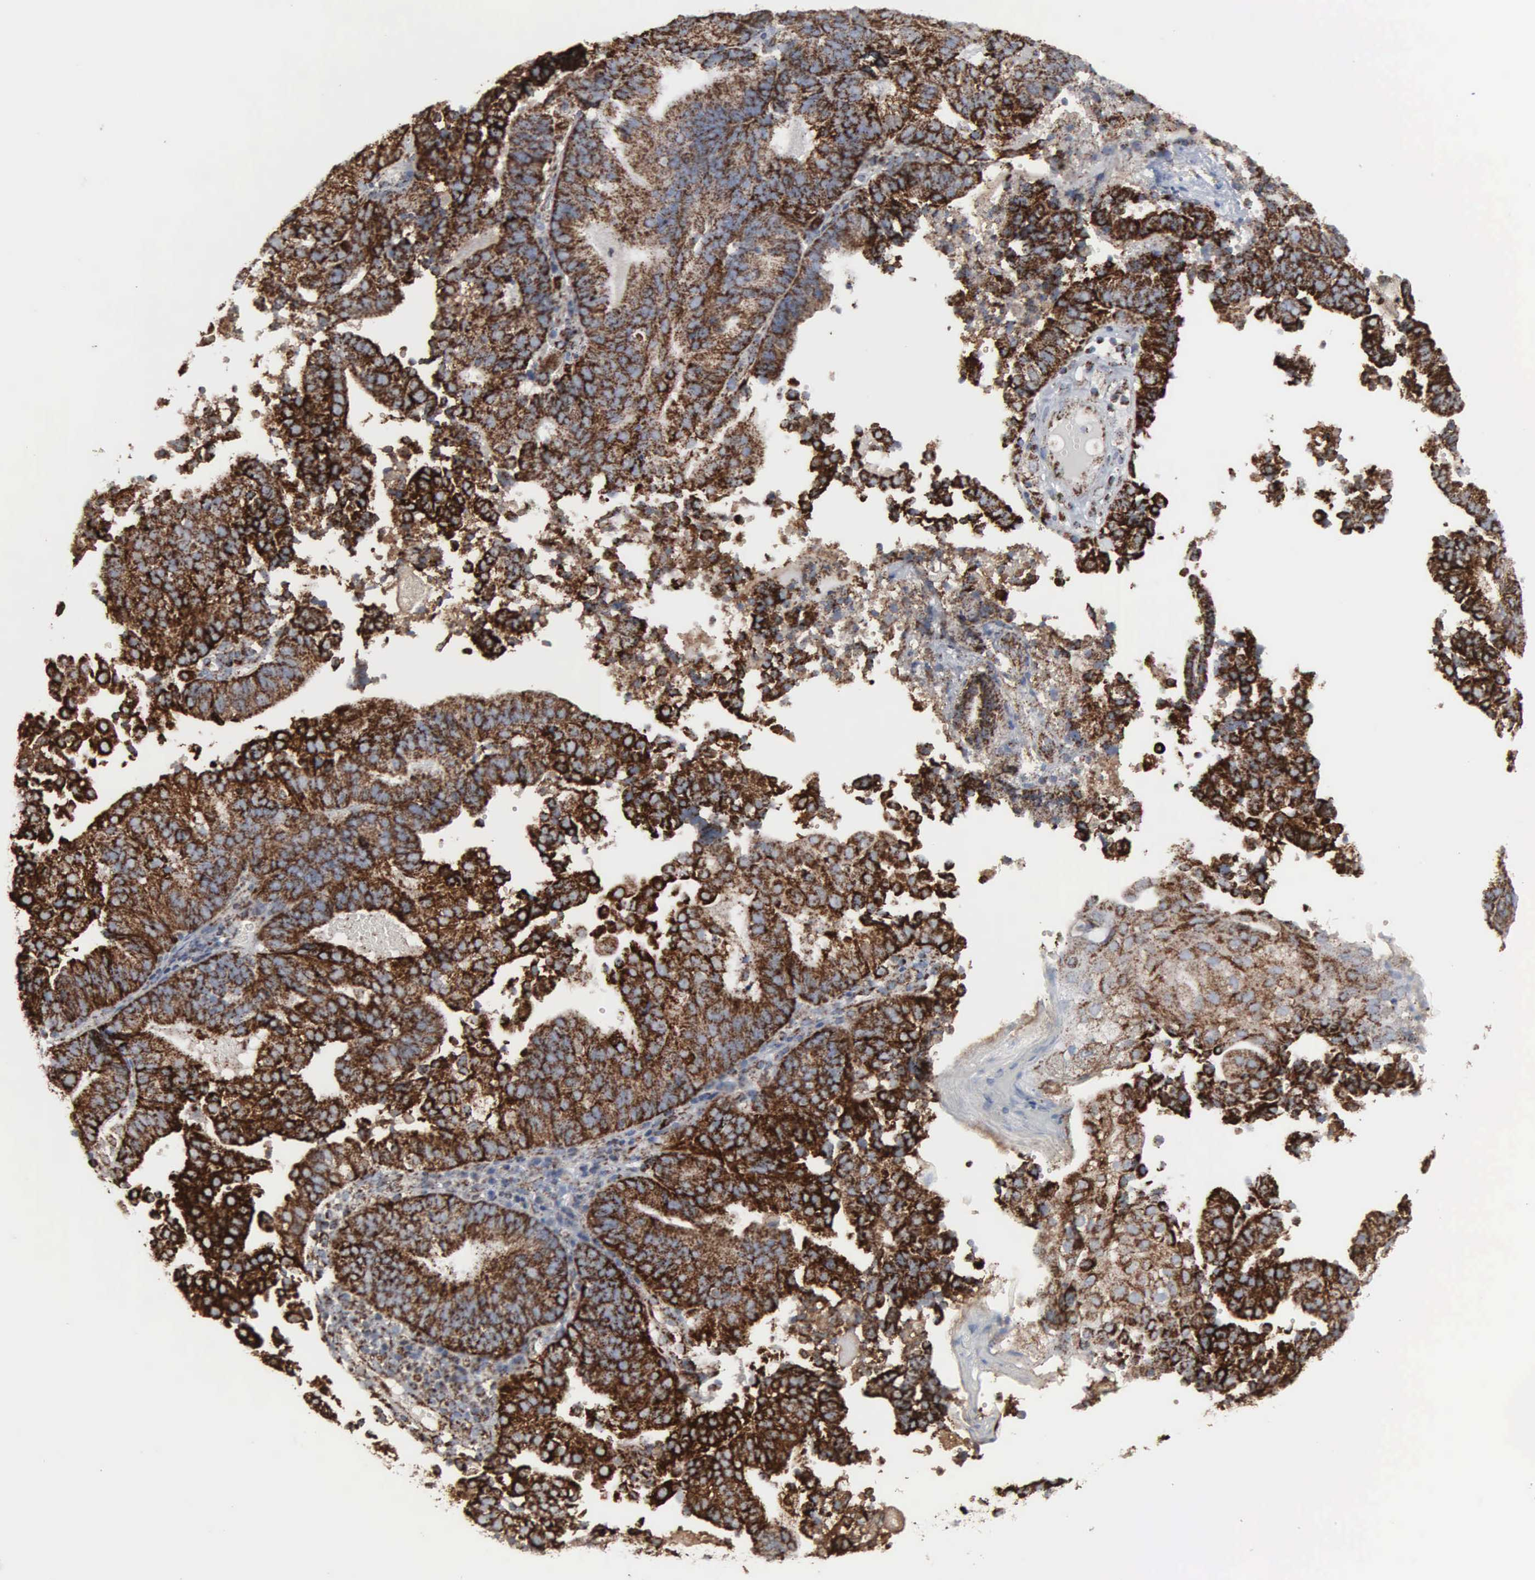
{"staining": {"intensity": "strong", "quantity": ">75%", "location": "cytoplasmic/membranous"}, "tissue": "cervical cancer", "cell_type": "Tumor cells", "image_type": "cancer", "snomed": [{"axis": "morphology", "description": "Adenocarcinoma, NOS"}, {"axis": "topography", "description": "Cervix"}], "caption": "Cervical adenocarcinoma tissue shows strong cytoplasmic/membranous staining in approximately >75% of tumor cells", "gene": "HSPA9", "patient": {"sex": "female", "age": 60}}